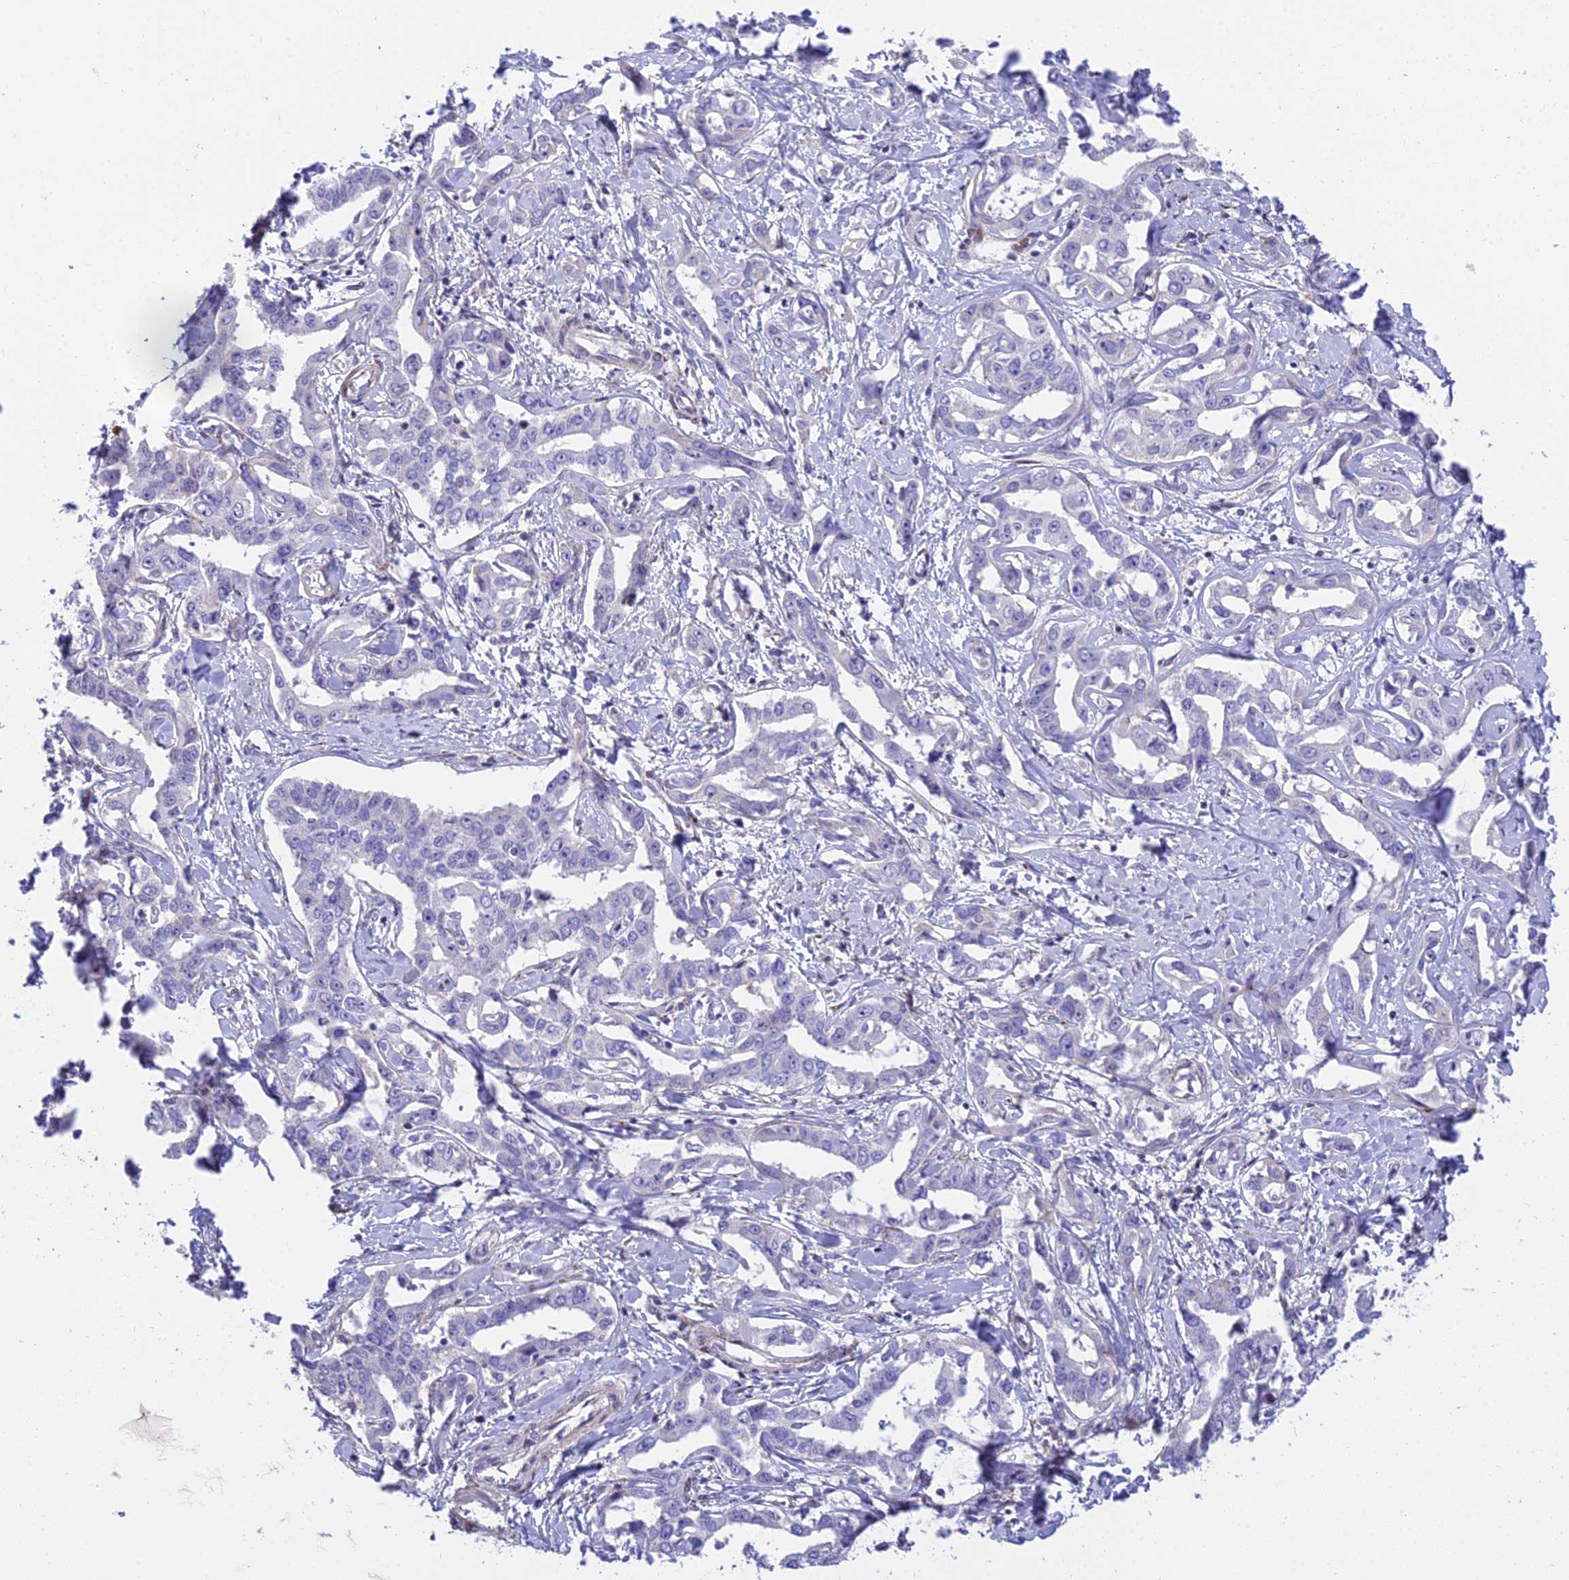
{"staining": {"intensity": "negative", "quantity": "none", "location": "none"}, "tissue": "liver cancer", "cell_type": "Tumor cells", "image_type": "cancer", "snomed": [{"axis": "morphology", "description": "Cholangiocarcinoma"}, {"axis": "topography", "description": "Liver"}], "caption": "There is no significant positivity in tumor cells of liver cholangiocarcinoma.", "gene": "CLCN7", "patient": {"sex": "male", "age": 59}}